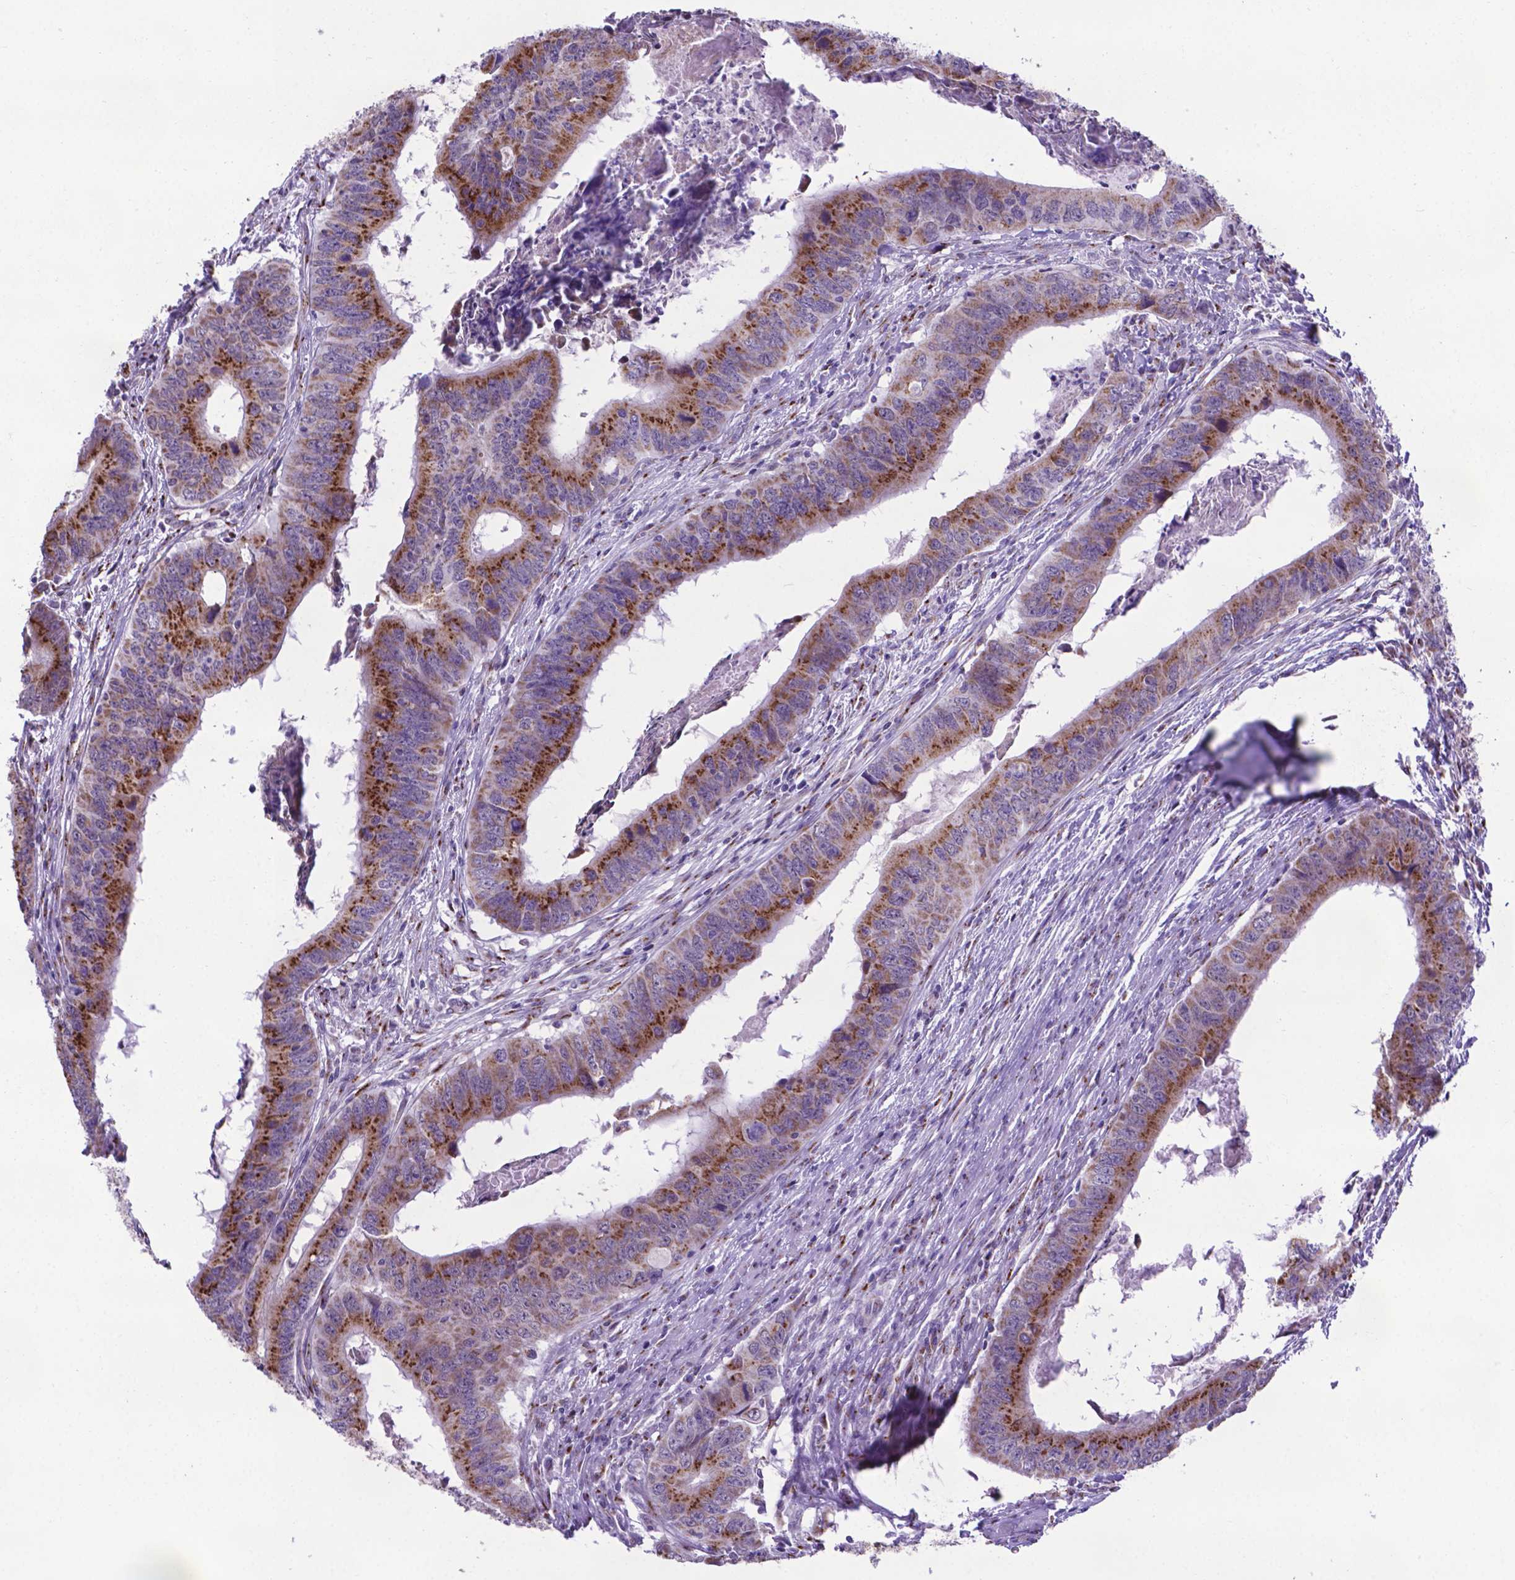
{"staining": {"intensity": "strong", "quantity": "25%-75%", "location": "cytoplasmic/membranous"}, "tissue": "colorectal cancer", "cell_type": "Tumor cells", "image_type": "cancer", "snomed": [{"axis": "morphology", "description": "Adenocarcinoma, NOS"}, {"axis": "topography", "description": "Colon"}], "caption": "Immunohistochemistry (IHC) (DAB) staining of human colorectal cancer shows strong cytoplasmic/membranous protein positivity in about 25%-75% of tumor cells.", "gene": "MRPL10", "patient": {"sex": "male", "age": 53}}